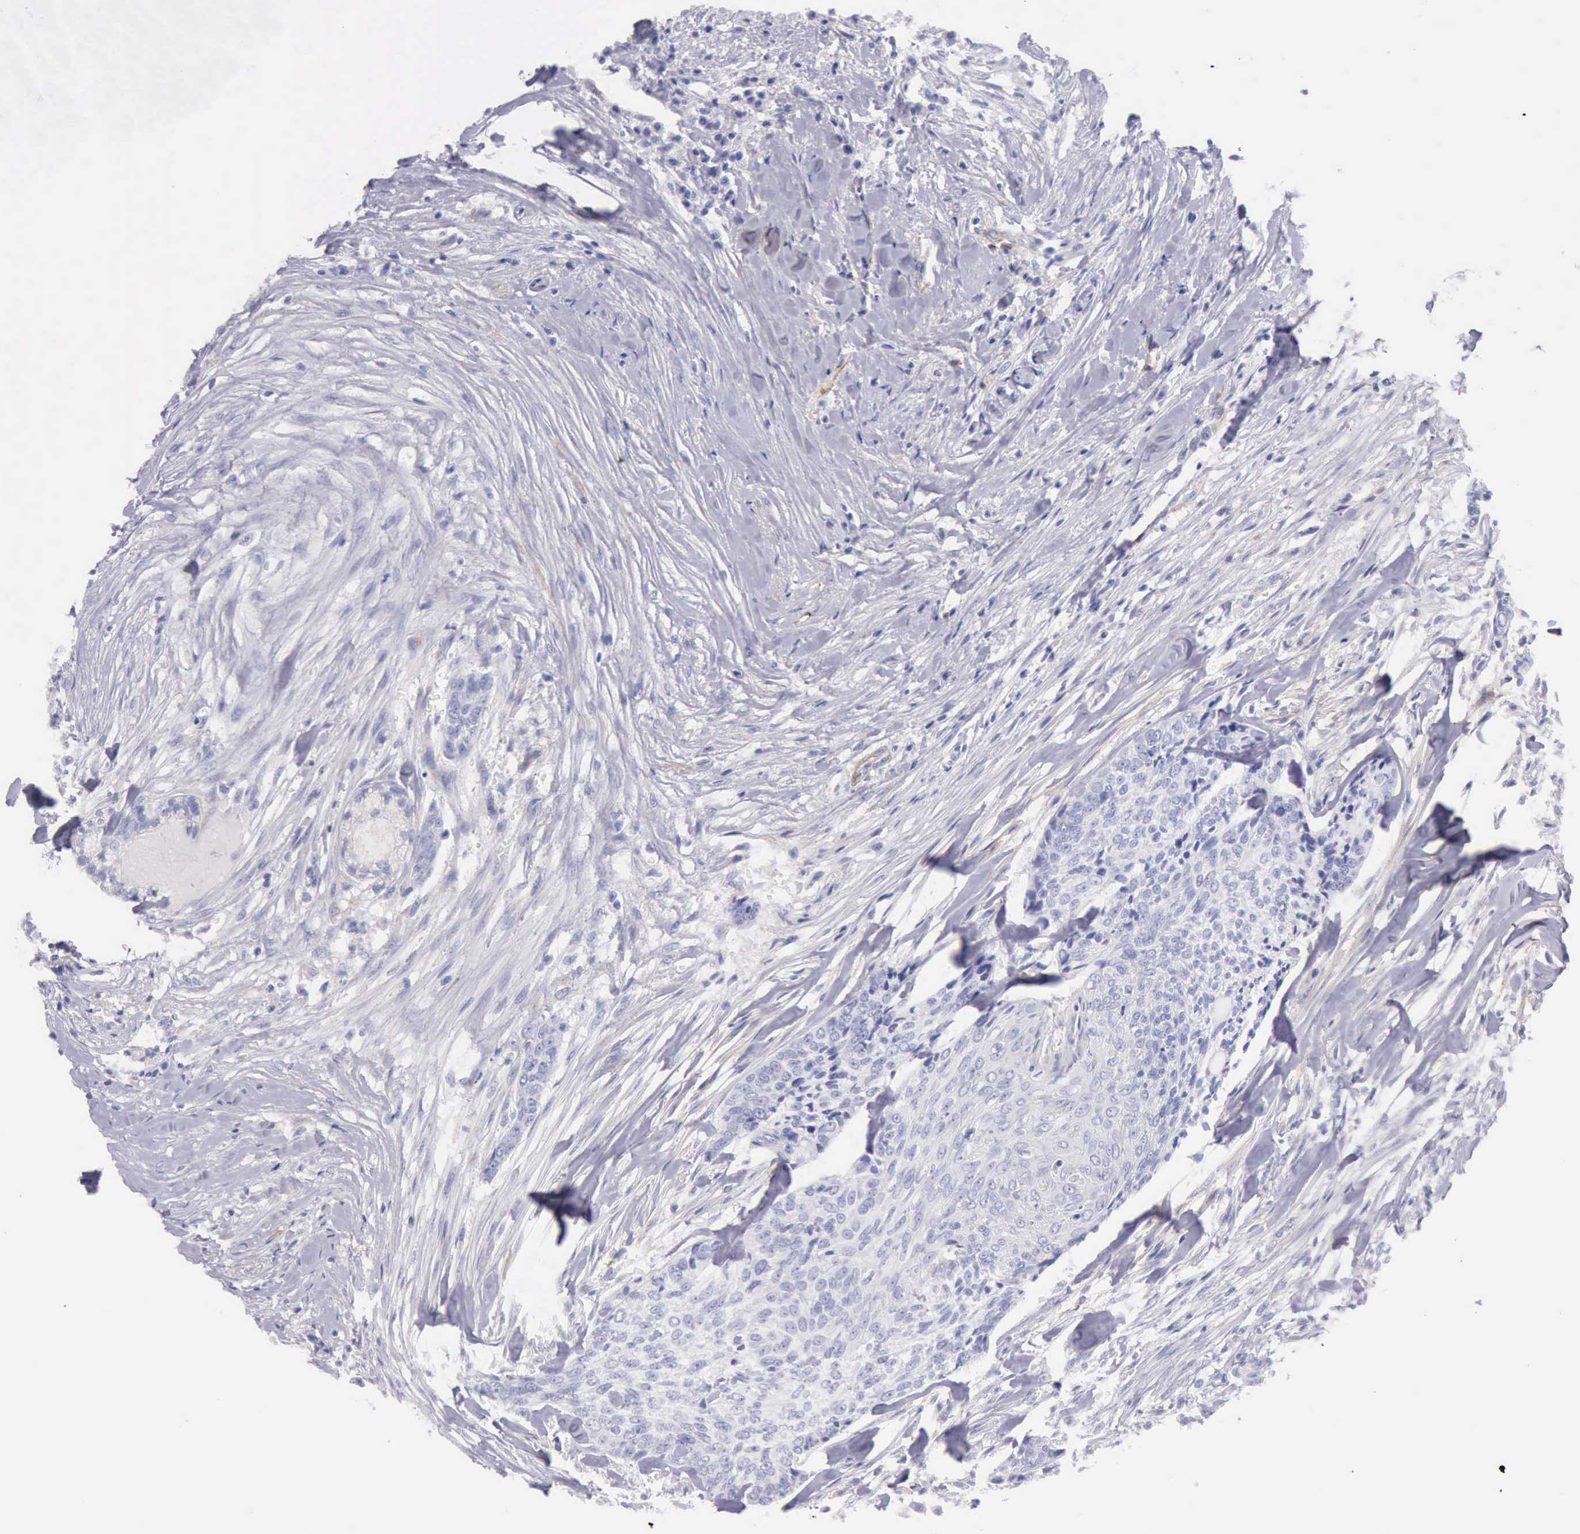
{"staining": {"intensity": "negative", "quantity": "none", "location": "none"}, "tissue": "head and neck cancer", "cell_type": "Tumor cells", "image_type": "cancer", "snomed": [{"axis": "morphology", "description": "Squamous cell carcinoma, NOS"}, {"axis": "topography", "description": "Salivary gland"}, {"axis": "topography", "description": "Head-Neck"}], "caption": "Immunohistochemistry (IHC) image of head and neck squamous cell carcinoma stained for a protein (brown), which shows no staining in tumor cells.", "gene": "AOC3", "patient": {"sex": "male", "age": 70}}